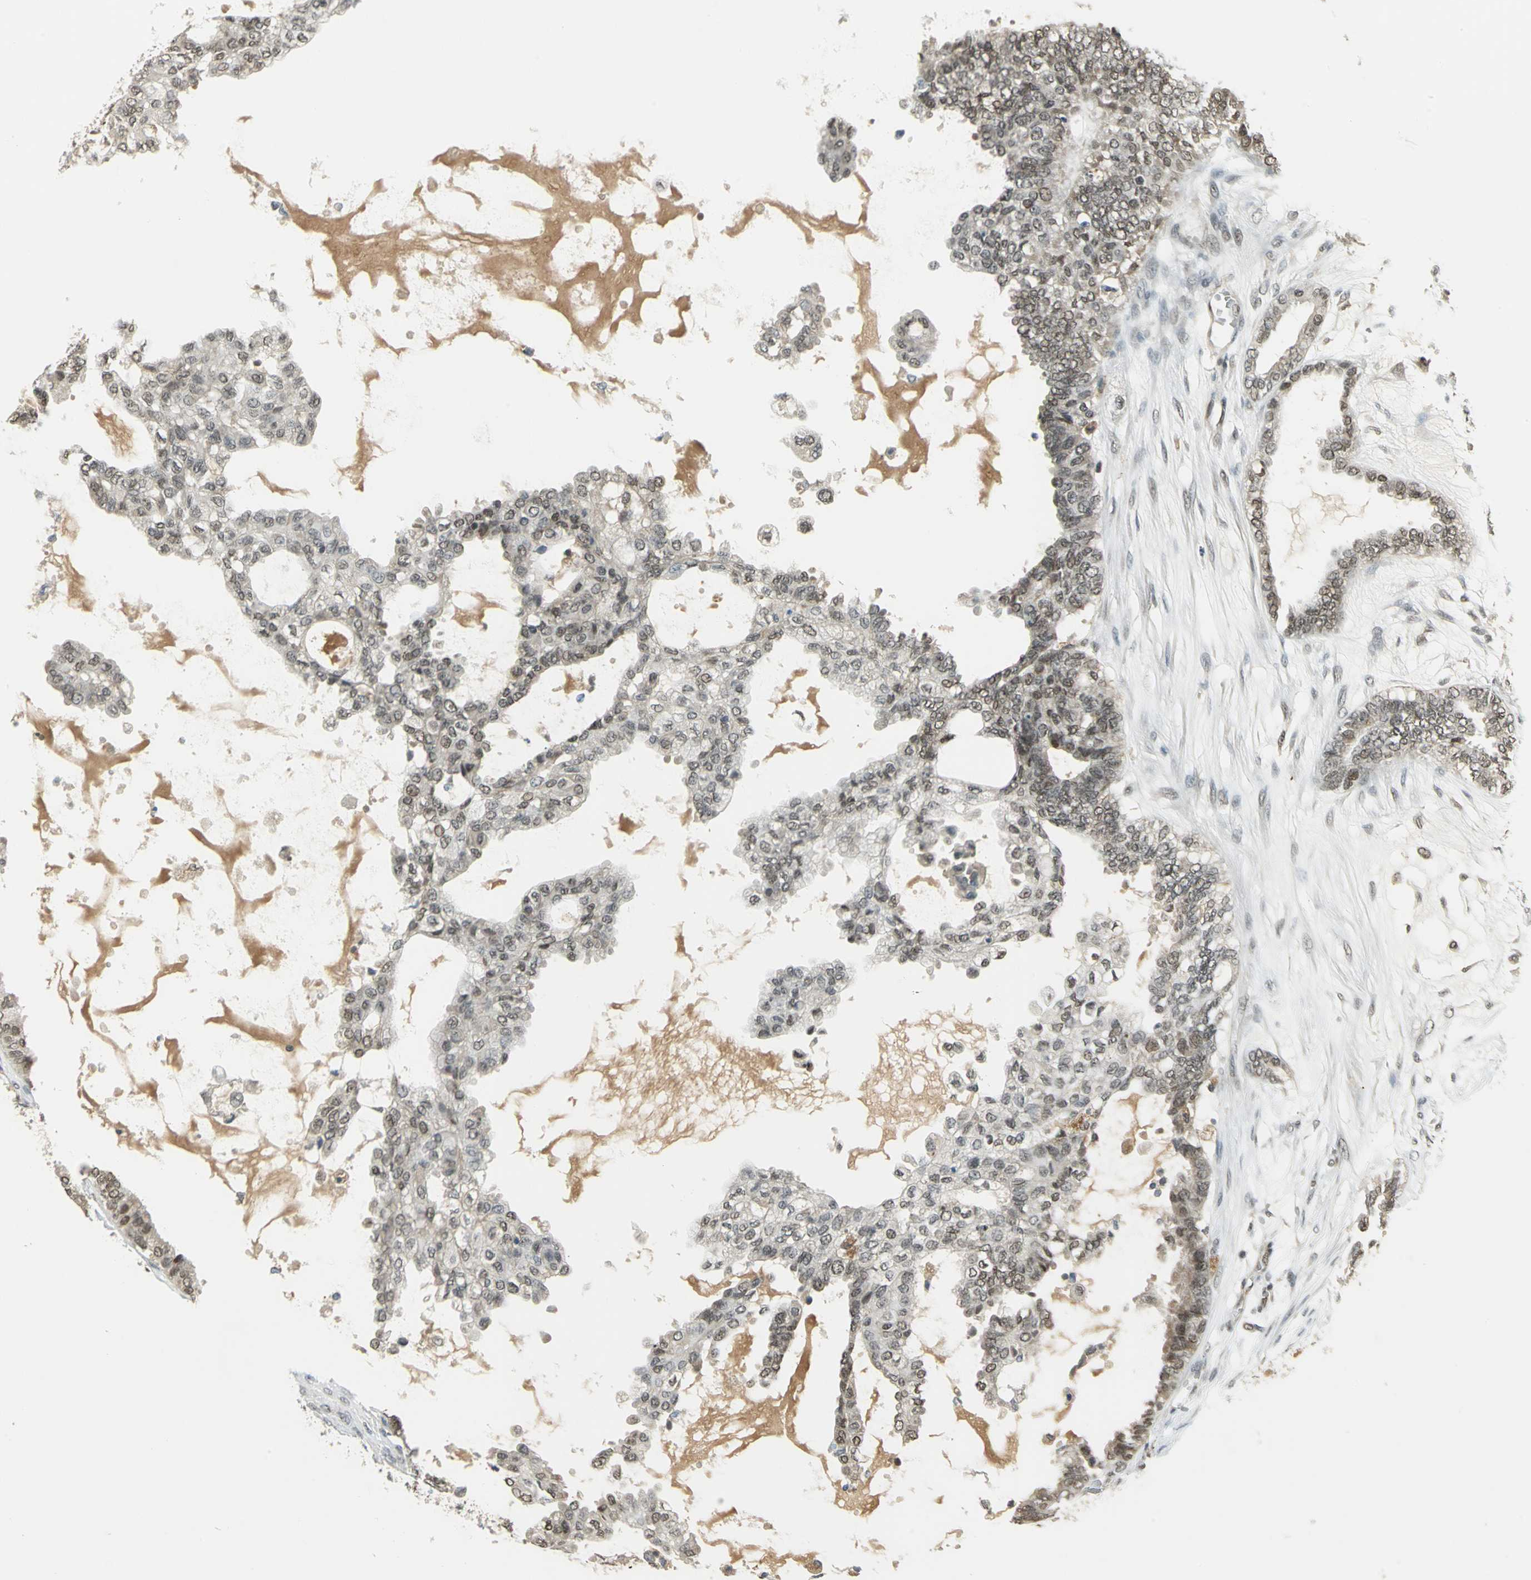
{"staining": {"intensity": "weak", "quantity": "<25%", "location": "nuclear"}, "tissue": "ovarian cancer", "cell_type": "Tumor cells", "image_type": "cancer", "snomed": [{"axis": "morphology", "description": "Carcinoma, NOS"}, {"axis": "morphology", "description": "Carcinoma, endometroid"}, {"axis": "topography", "description": "Ovary"}], "caption": "Tumor cells show no significant positivity in ovarian cancer (carcinoma).", "gene": "RAD17", "patient": {"sex": "female", "age": 50}}